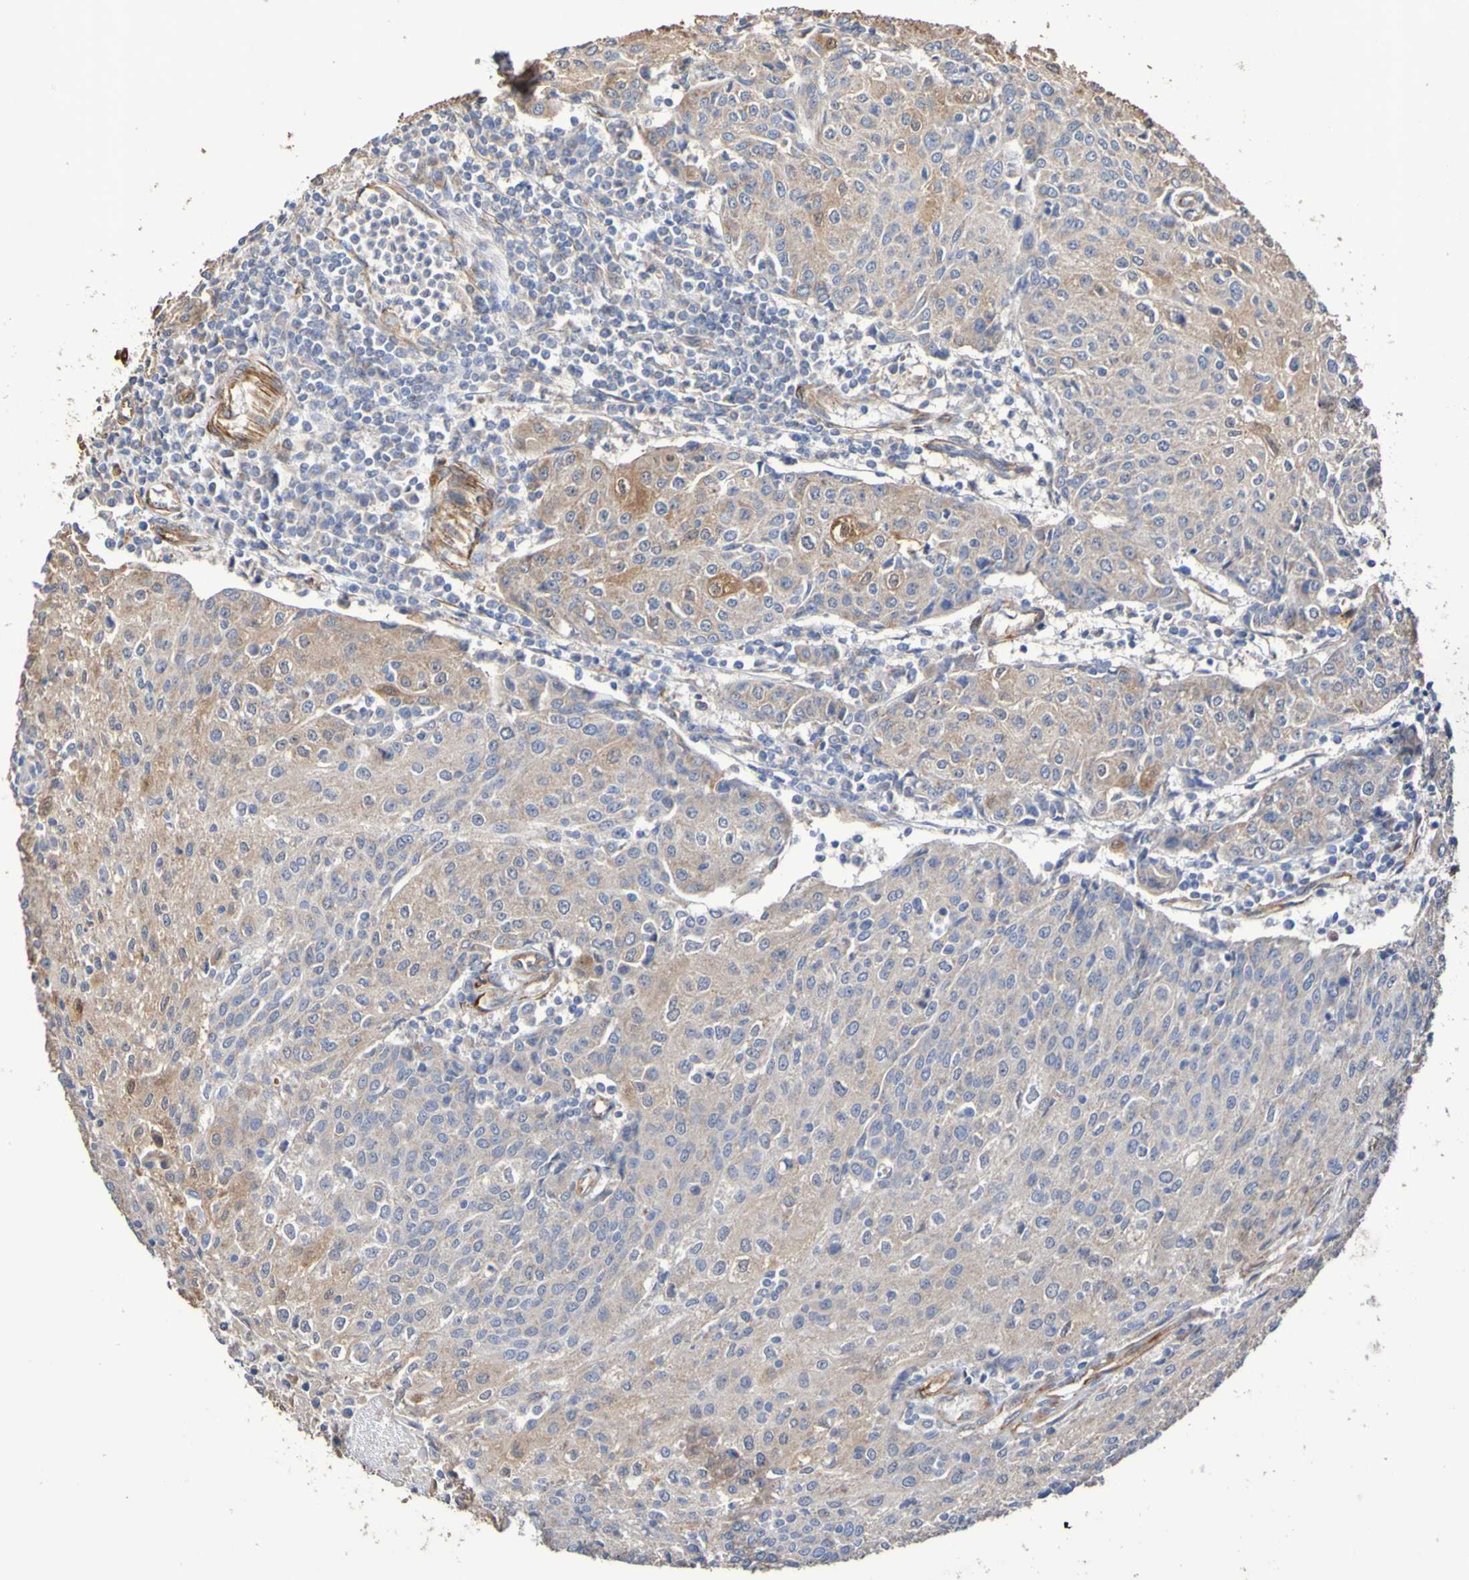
{"staining": {"intensity": "weak", "quantity": ">75%", "location": "cytoplasmic/membranous"}, "tissue": "urothelial cancer", "cell_type": "Tumor cells", "image_type": "cancer", "snomed": [{"axis": "morphology", "description": "Urothelial carcinoma, High grade"}, {"axis": "topography", "description": "Urinary bladder"}], "caption": "Tumor cells display low levels of weak cytoplasmic/membranous positivity in about >75% of cells in human urothelial cancer.", "gene": "ELMOD3", "patient": {"sex": "female", "age": 85}}